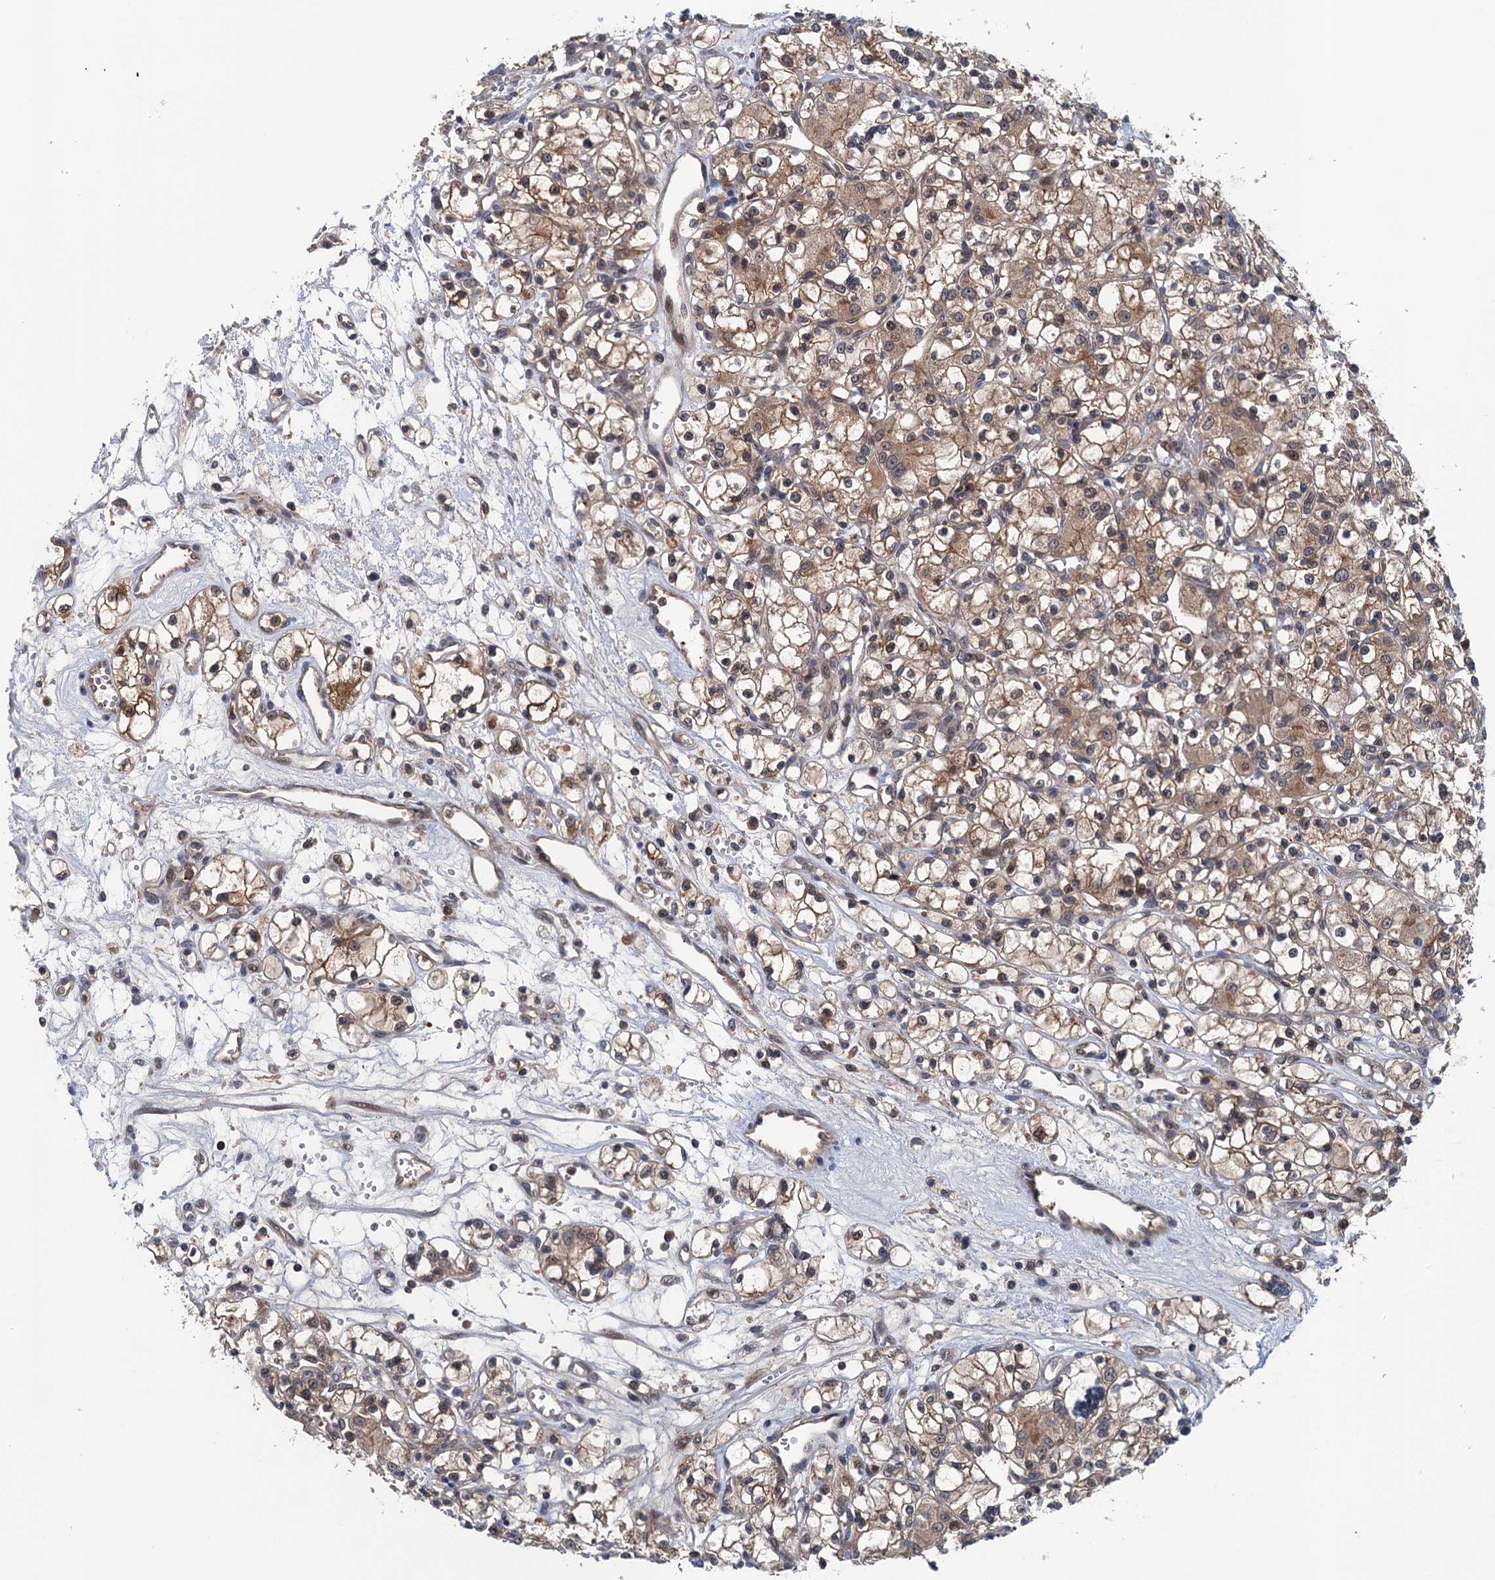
{"staining": {"intensity": "moderate", "quantity": ">75%", "location": "cytoplasmic/membranous"}, "tissue": "renal cancer", "cell_type": "Tumor cells", "image_type": "cancer", "snomed": [{"axis": "morphology", "description": "Adenocarcinoma, NOS"}, {"axis": "topography", "description": "Kidney"}], "caption": "High-magnification brightfield microscopy of renal cancer stained with DAB (3,3'-diaminobenzidine) (brown) and counterstained with hematoxylin (blue). tumor cells exhibit moderate cytoplasmic/membranous positivity is appreciated in about>75% of cells.", "gene": "RNF165", "patient": {"sex": "female", "age": 59}}